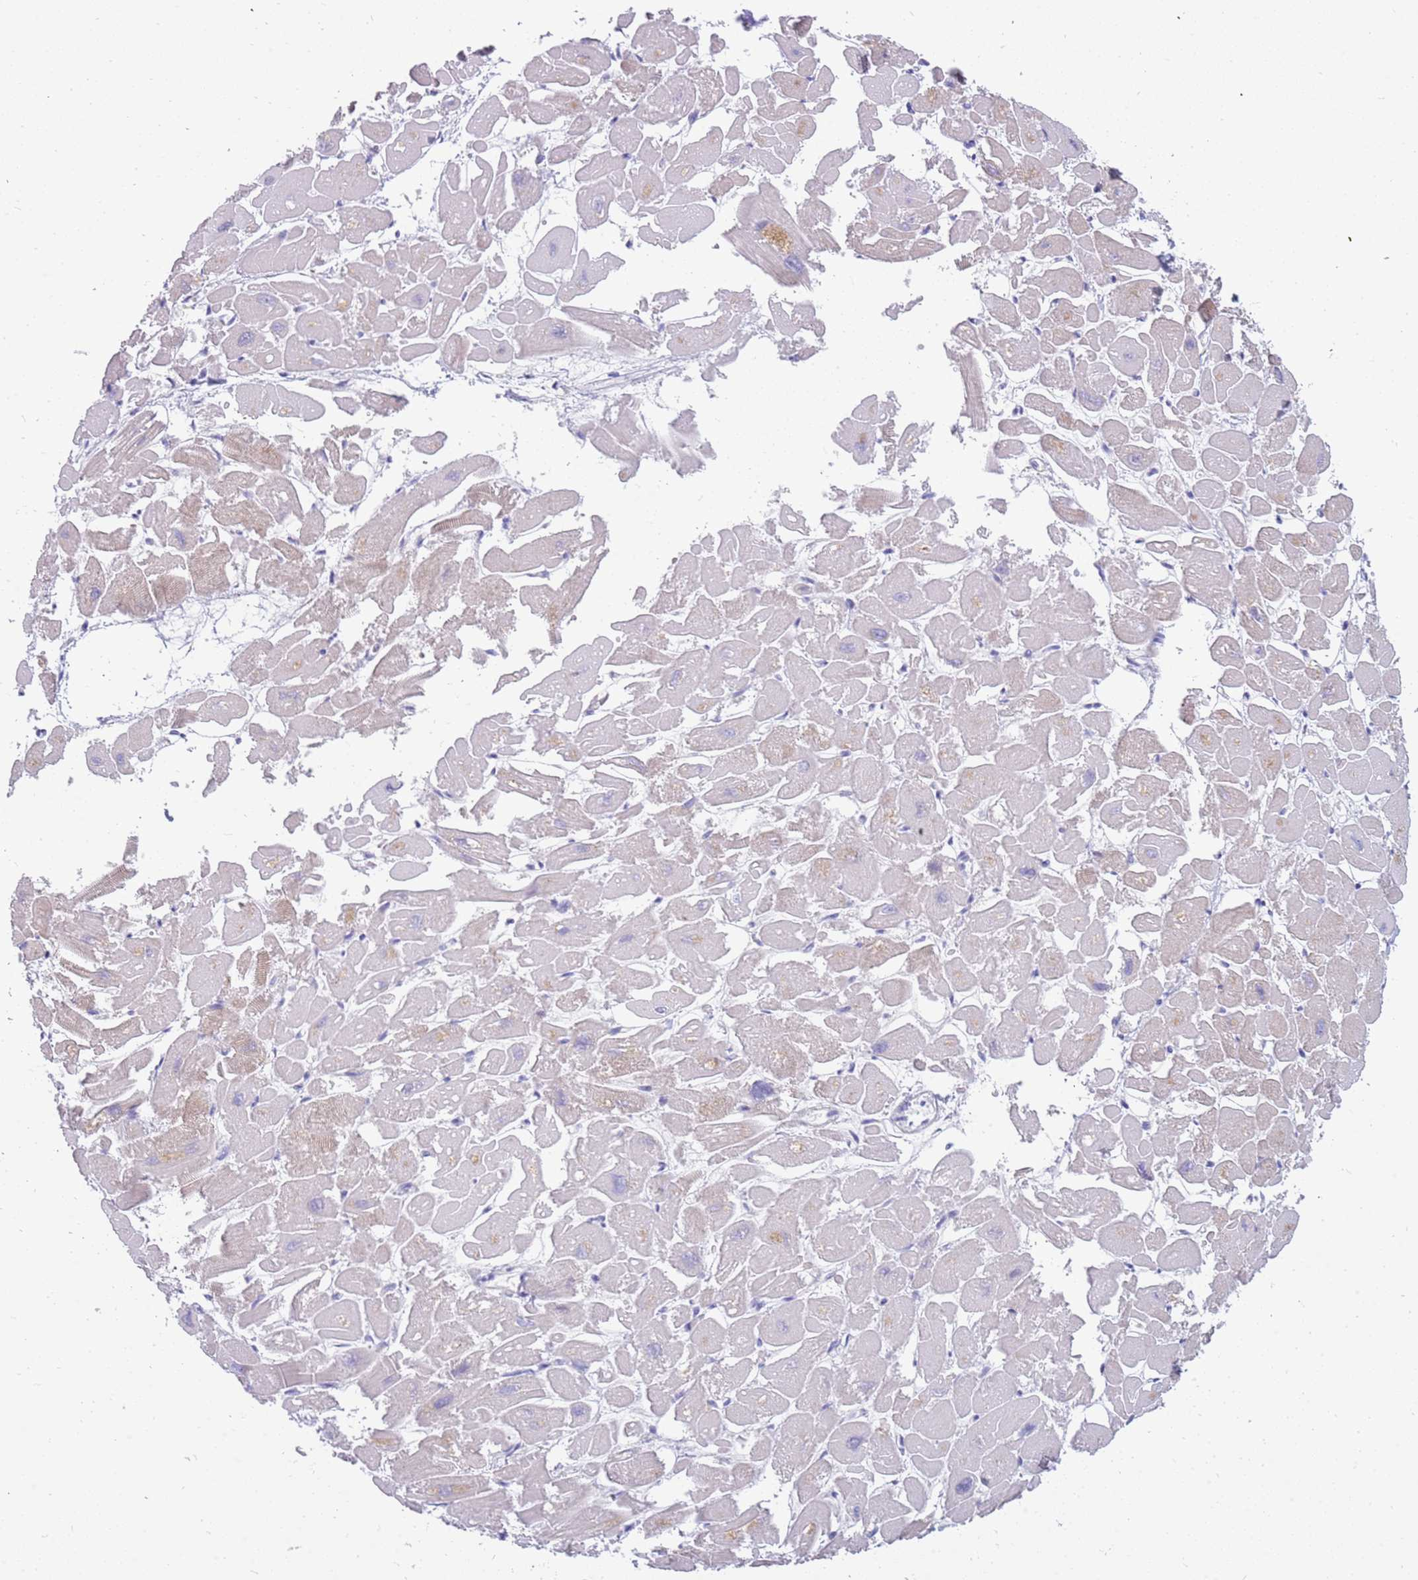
{"staining": {"intensity": "weak", "quantity": "<25%", "location": "cytoplasmic/membranous"}, "tissue": "heart muscle", "cell_type": "Cardiomyocytes", "image_type": "normal", "snomed": [{"axis": "morphology", "description": "Normal tissue, NOS"}, {"axis": "topography", "description": "Heart"}], "caption": "DAB immunohistochemical staining of normal human heart muscle demonstrates no significant positivity in cardiomyocytes. (DAB IHC, high magnification).", "gene": "RHCG", "patient": {"sex": "male", "age": 54}}